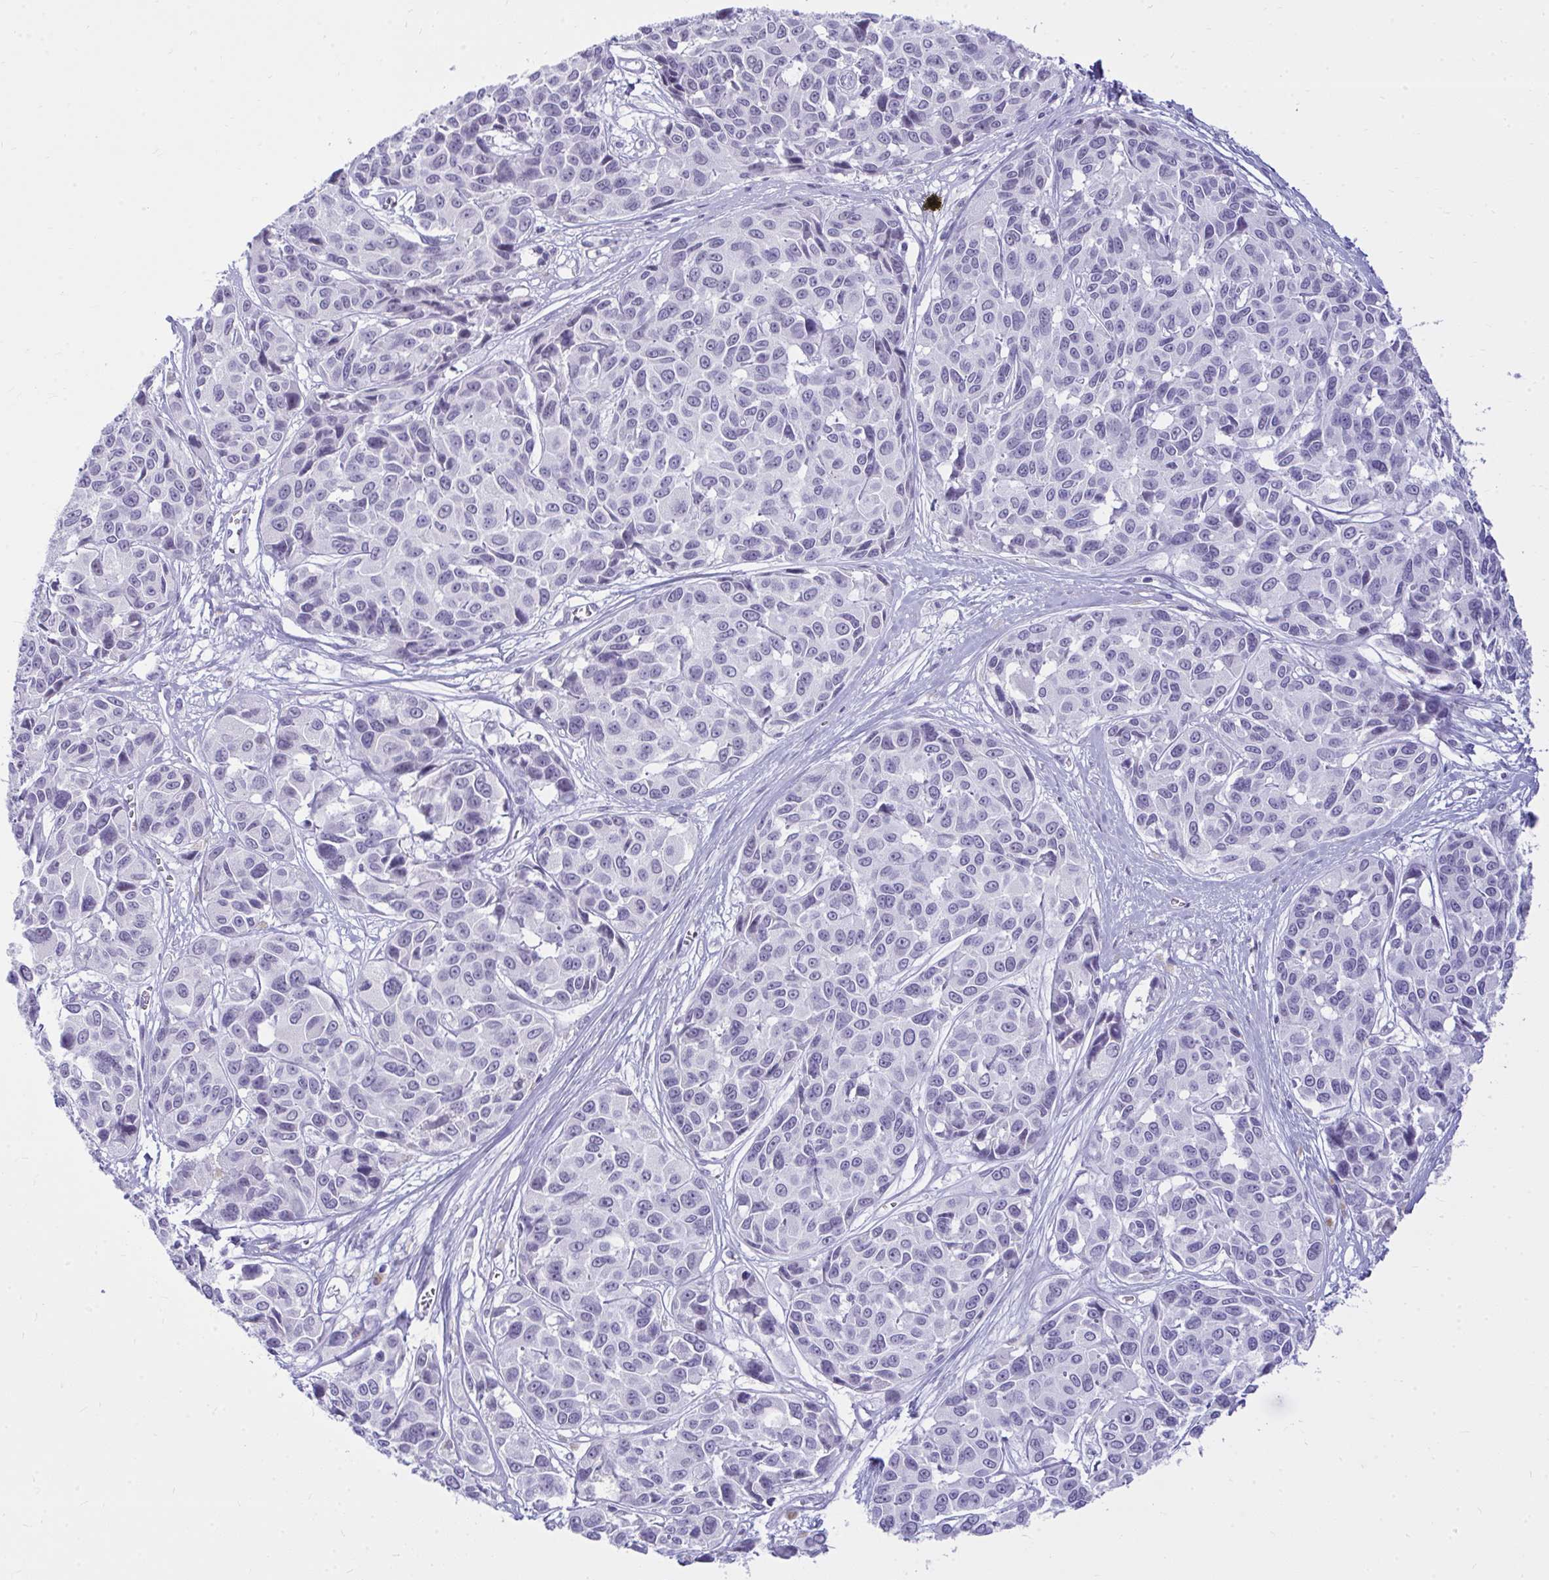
{"staining": {"intensity": "negative", "quantity": "none", "location": "none"}, "tissue": "melanoma", "cell_type": "Tumor cells", "image_type": "cancer", "snomed": [{"axis": "morphology", "description": "Malignant melanoma, NOS"}, {"axis": "topography", "description": "Skin"}], "caption": "Immunohistochemistry (IHC) image of neoplastic tissue: human melanoma stained with DAB reveals no significant protein expression in tumor cells.", "gene": "OR5F1", "patient": {"sex": "female", "age": 66}}